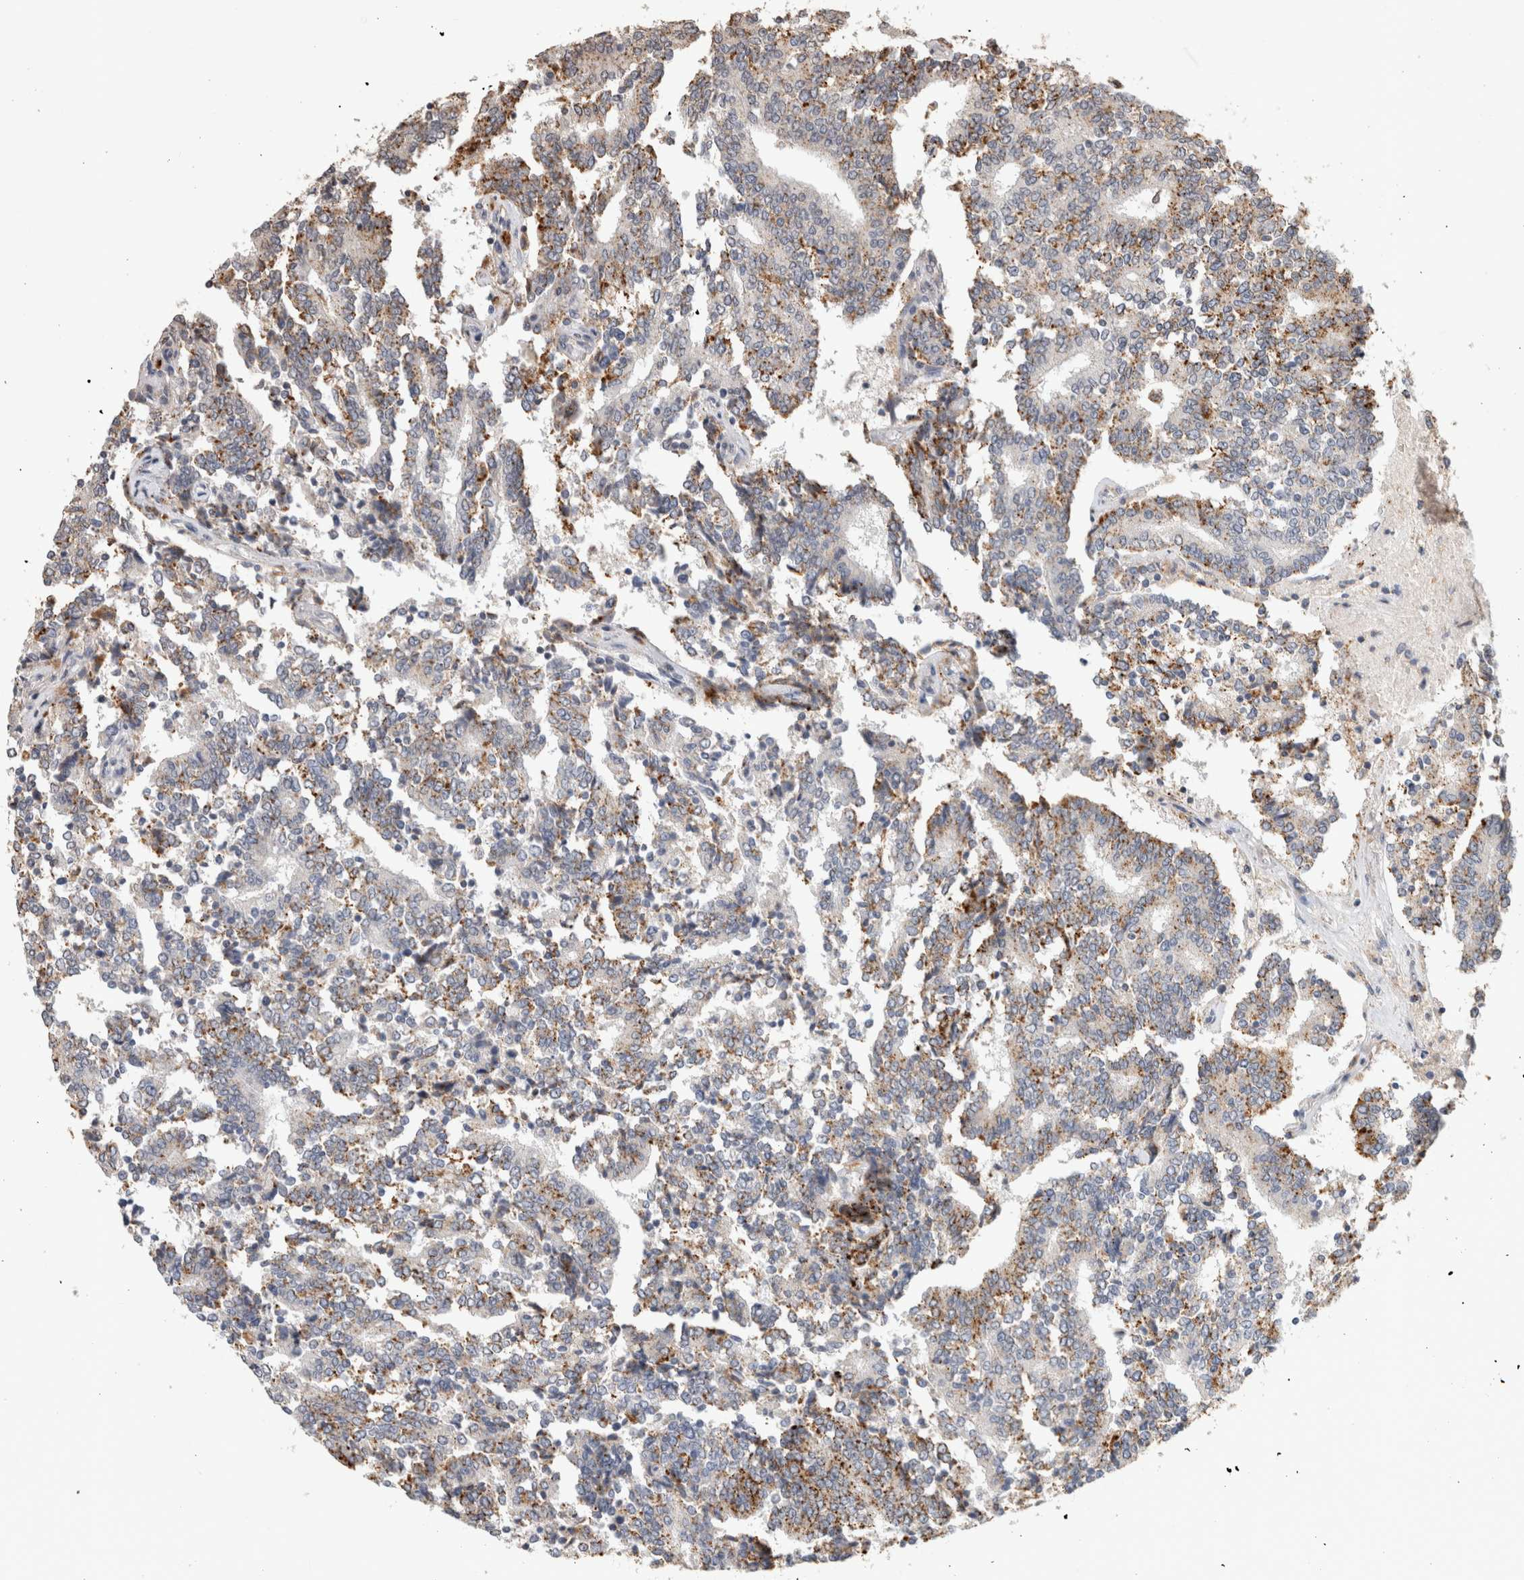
{"staining": {"intensity": "moderate", "quantity": "25%-75%", "location": "cytoplasmic/membranous"}, "tissue": "prostate cancer", "cell_type": "Tumor cells", "image_type": "cancer", "snomed": [{"axis": "morphology", "description": "Normal tissue, NOS"}, {"axis": "morphology", "description": "Adenocarcinoma, High grade"}, {"axis": "topography", "description": "Prostate"}, {"axis": "topography", "description": "Seminal veicle"}], "caption": "A high-resolution micrograph shows IHC staining of prostate cancer (adenocarcinoma (high-grade)), which reveals moderate cytoplasmic/membranous positivity in about 25%-75% of tumor cells.", "gene": "ARSA", "patient": {"sex": "male", "age": 55}}